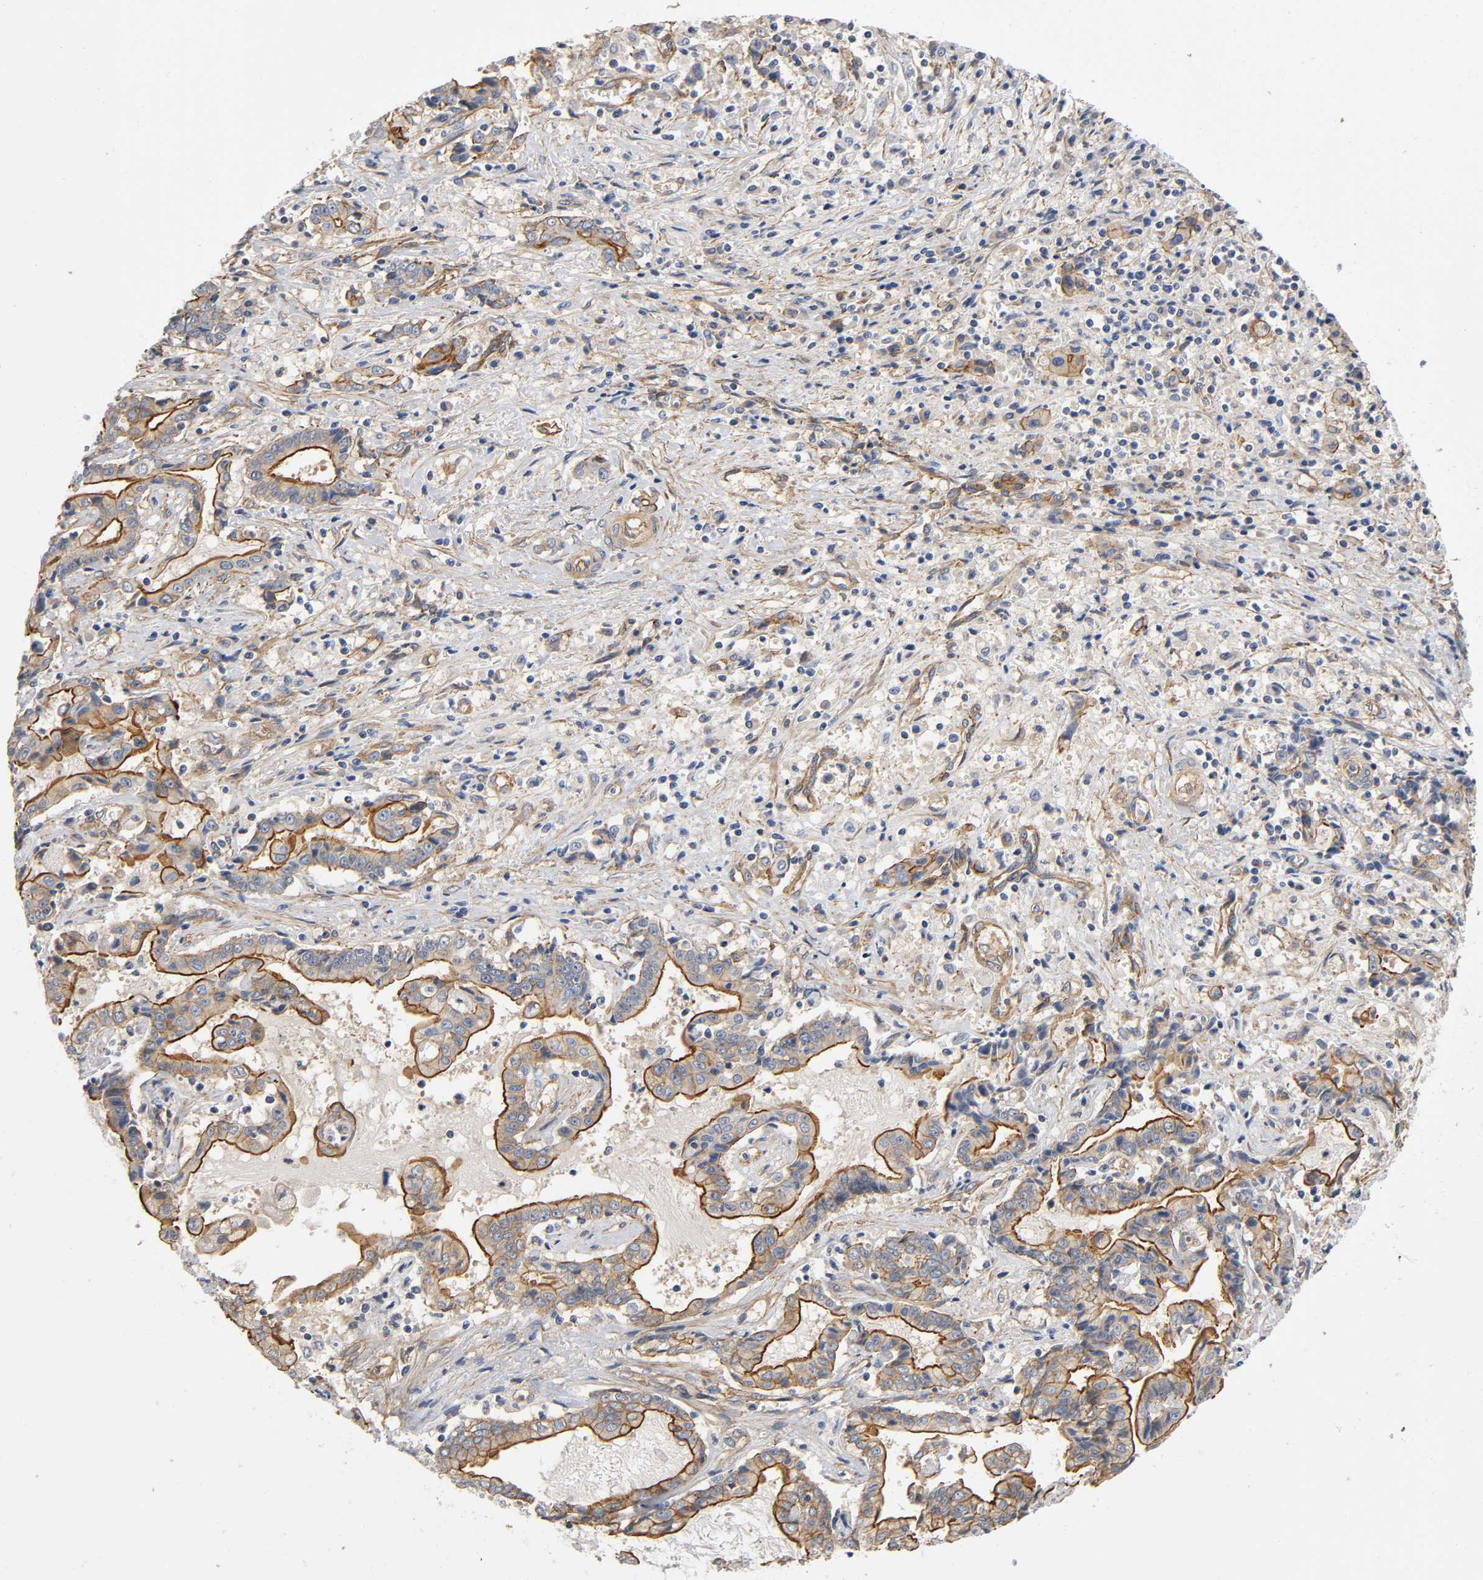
{"staining": {"intensity": "moderate", "quantity": ">75%", "location": "cytoplasmic/membranous"}, "tissue": "liver cancer", "cell_type": "Tumor cells", "image_type": "cancer", "snomed": [{"axis": "morphology", "description": "Cholangiocarcinoma"}, {"axis": "topography", "description": "Liver"}], "caption": "High-power microscopy captured an IHC image of liver cancer, revealing moderate cytoplasmic/membranous expression in about >75% of tumor cells.", "gene": "MARS1", "patient": {"sex": "male", "age": 57}}